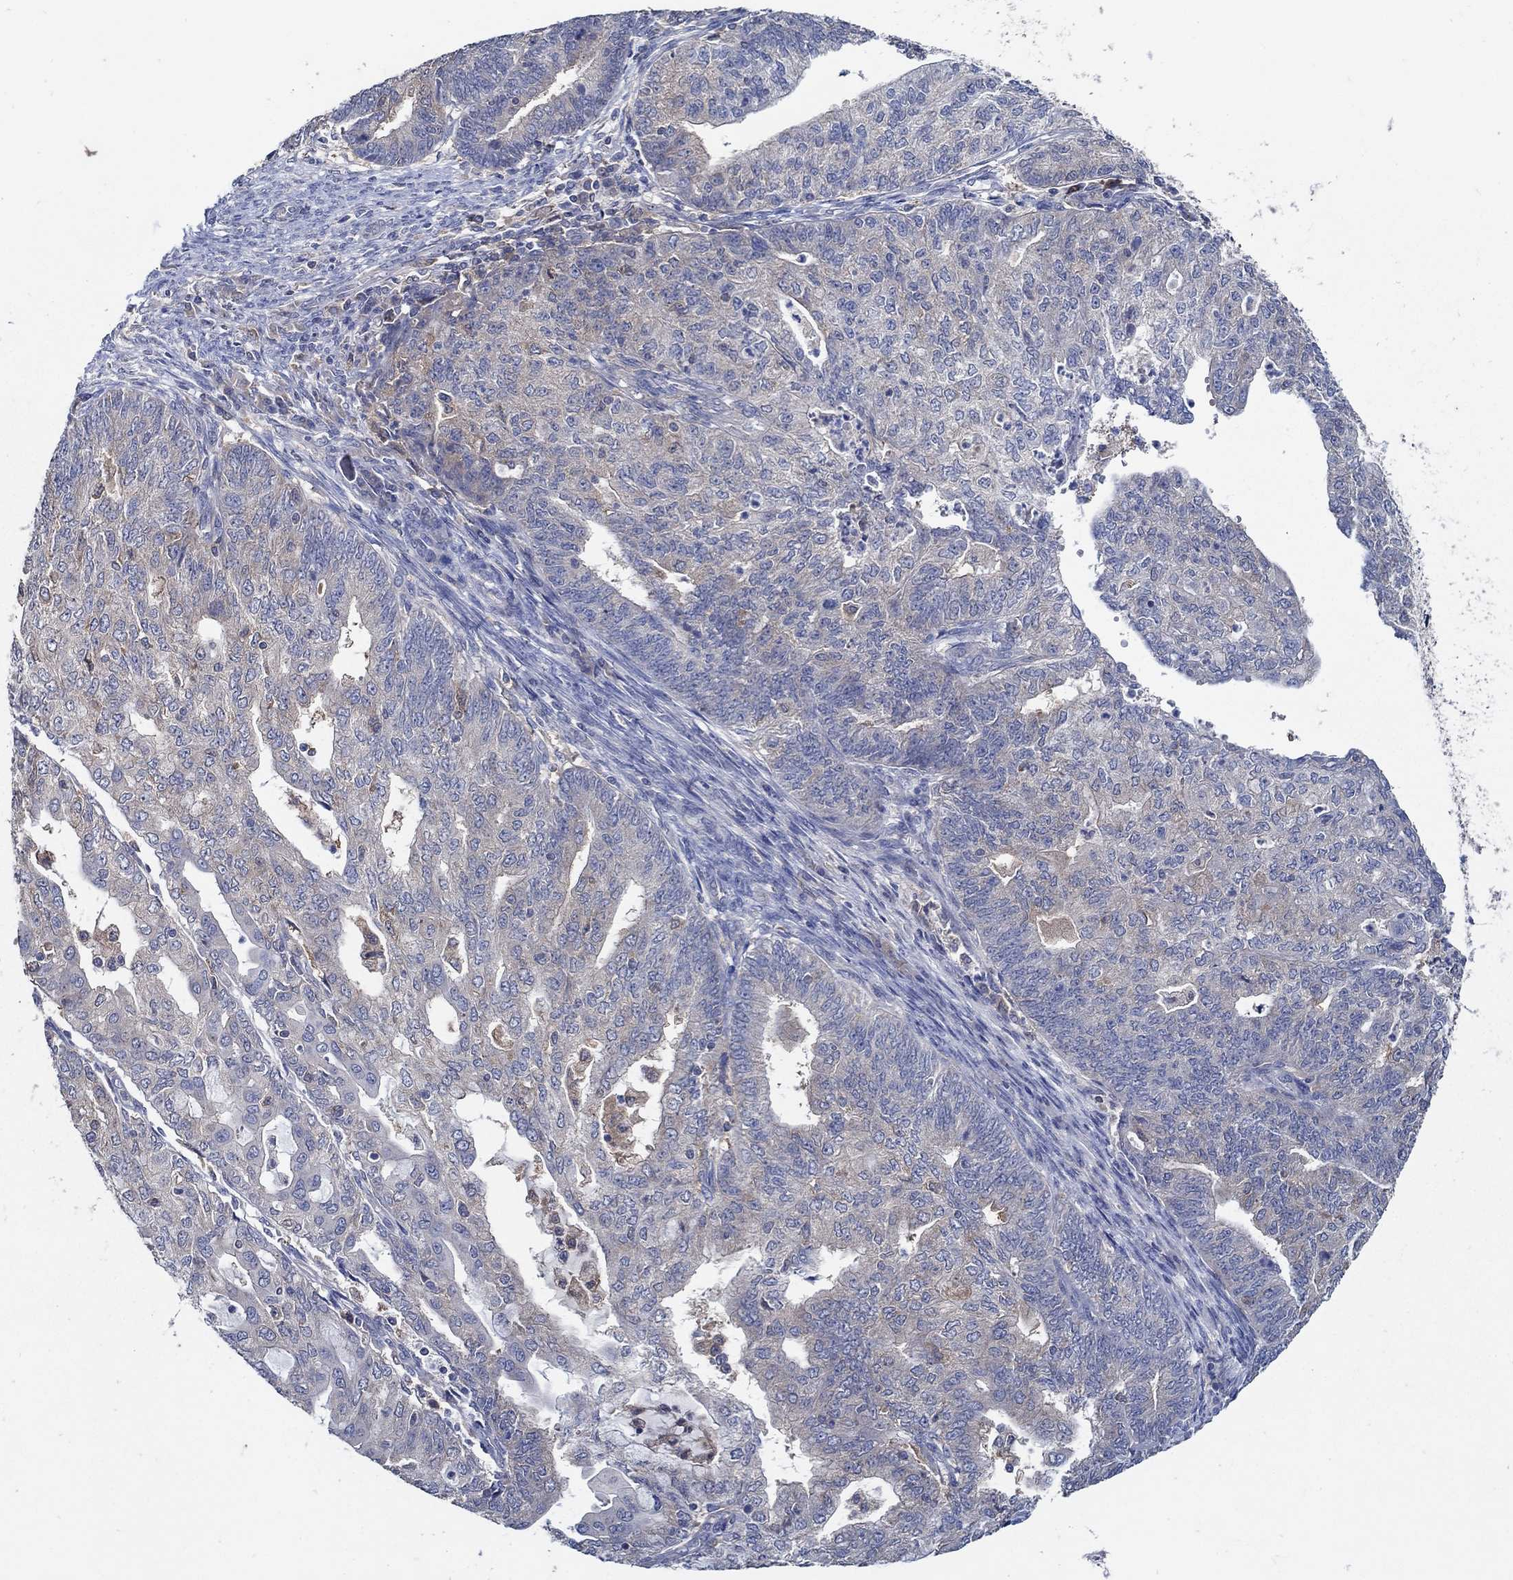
{"staining": {"intensity": "weak", "quantity": "<25%", "location": "cytoplasmic/membranous"}, "tissue": "endometrial cancer", "cell_type": "Tumor cells", "image_type": "cancer", "snomed": [{"axis": "morphology", "description": "Adenocarcinoma, NOS"}, {"axis": "topography", "description": "Endometrium"}], "caption": "Protein analysis of endometrial cancer (adenocarcinoma) demonstrates no significant staining in tumor cells.", "gene": "MTHFR", "patient": {"sex": "female", "age": 82}}